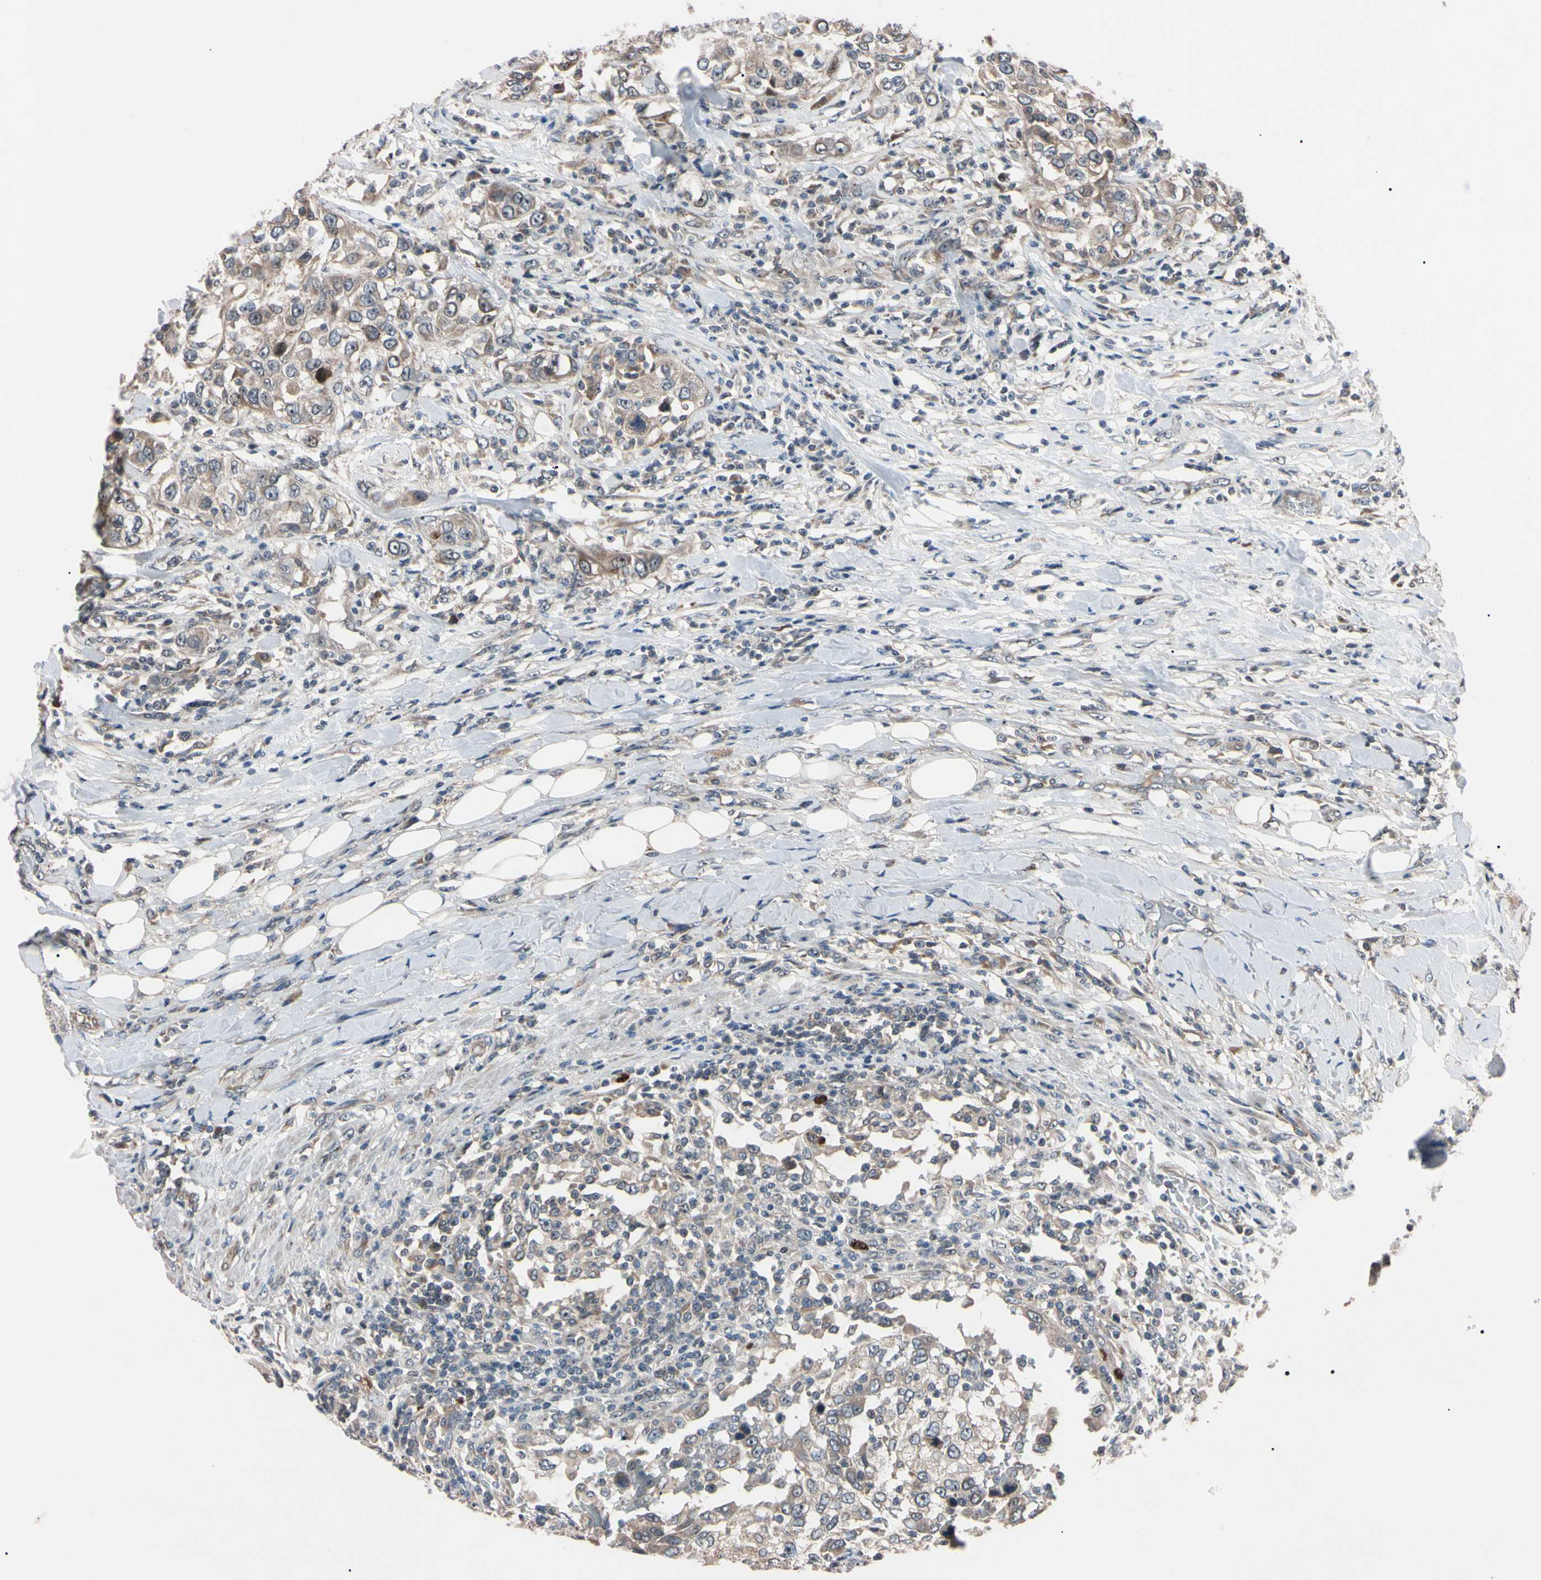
{"staining": {"intensity": "moderate", "quantity": ">75%", "location": "cytoplasmic/membranous"}, "tissue": "urothelial cancer", "cell_type": "Tumor cells", "image_type": "cancer", "snomed": [{"axis": "morphology", "description": "Urothelial carcinoma, High grade"}, {"axis": "topography", "description": "Urinary bladder"}], "caption": "A high-resolution image shows IHC staining of high-grade urothelial carcinoma, which displays moderate cytoplasmic/membranous positivity in approximately >75% of tumor cells.", "gene": "TRAF5", "patient": {"sex": "female", "age": 80}}